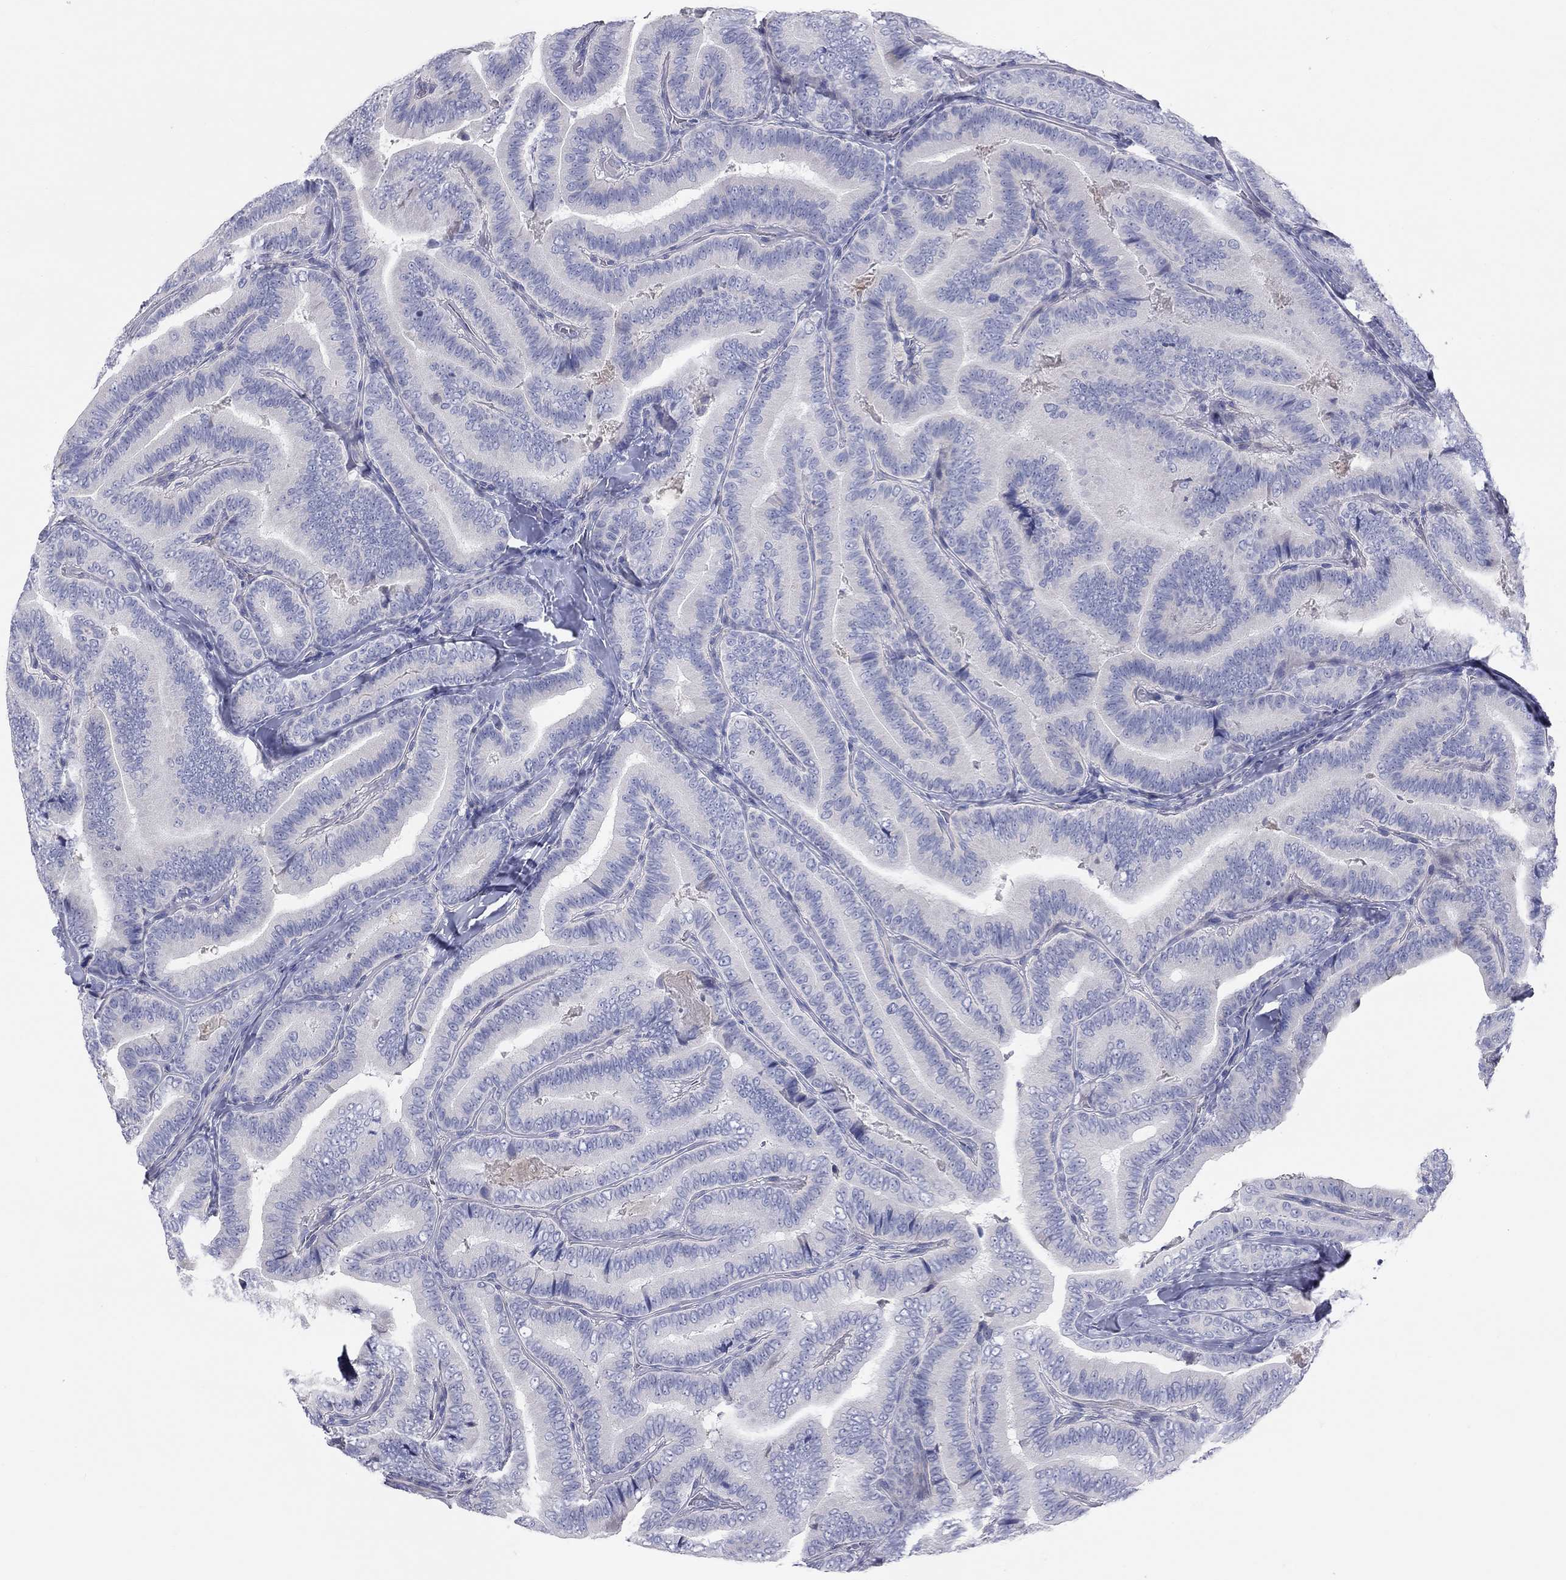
{"staining": {"intensity": "negative", "quantity": "none", "location": "none"}, "tissue": "thyroid cancer", "cell_type": "Tumor cells", "image_type": "cancer", "snomed": [{"axis": "morphology", "description": "Papillary adenocarcinoma, NOS"}, {"axis": "topography", "description": "Thyroid gland"}], "caption": "Immunohistochemistry micrograph of human thyroid cancer stained for a protein (brown), which reveals no expression in tumor cells.", "gene": "ST7L", "patient": {"sex": "male", "age": 61}}